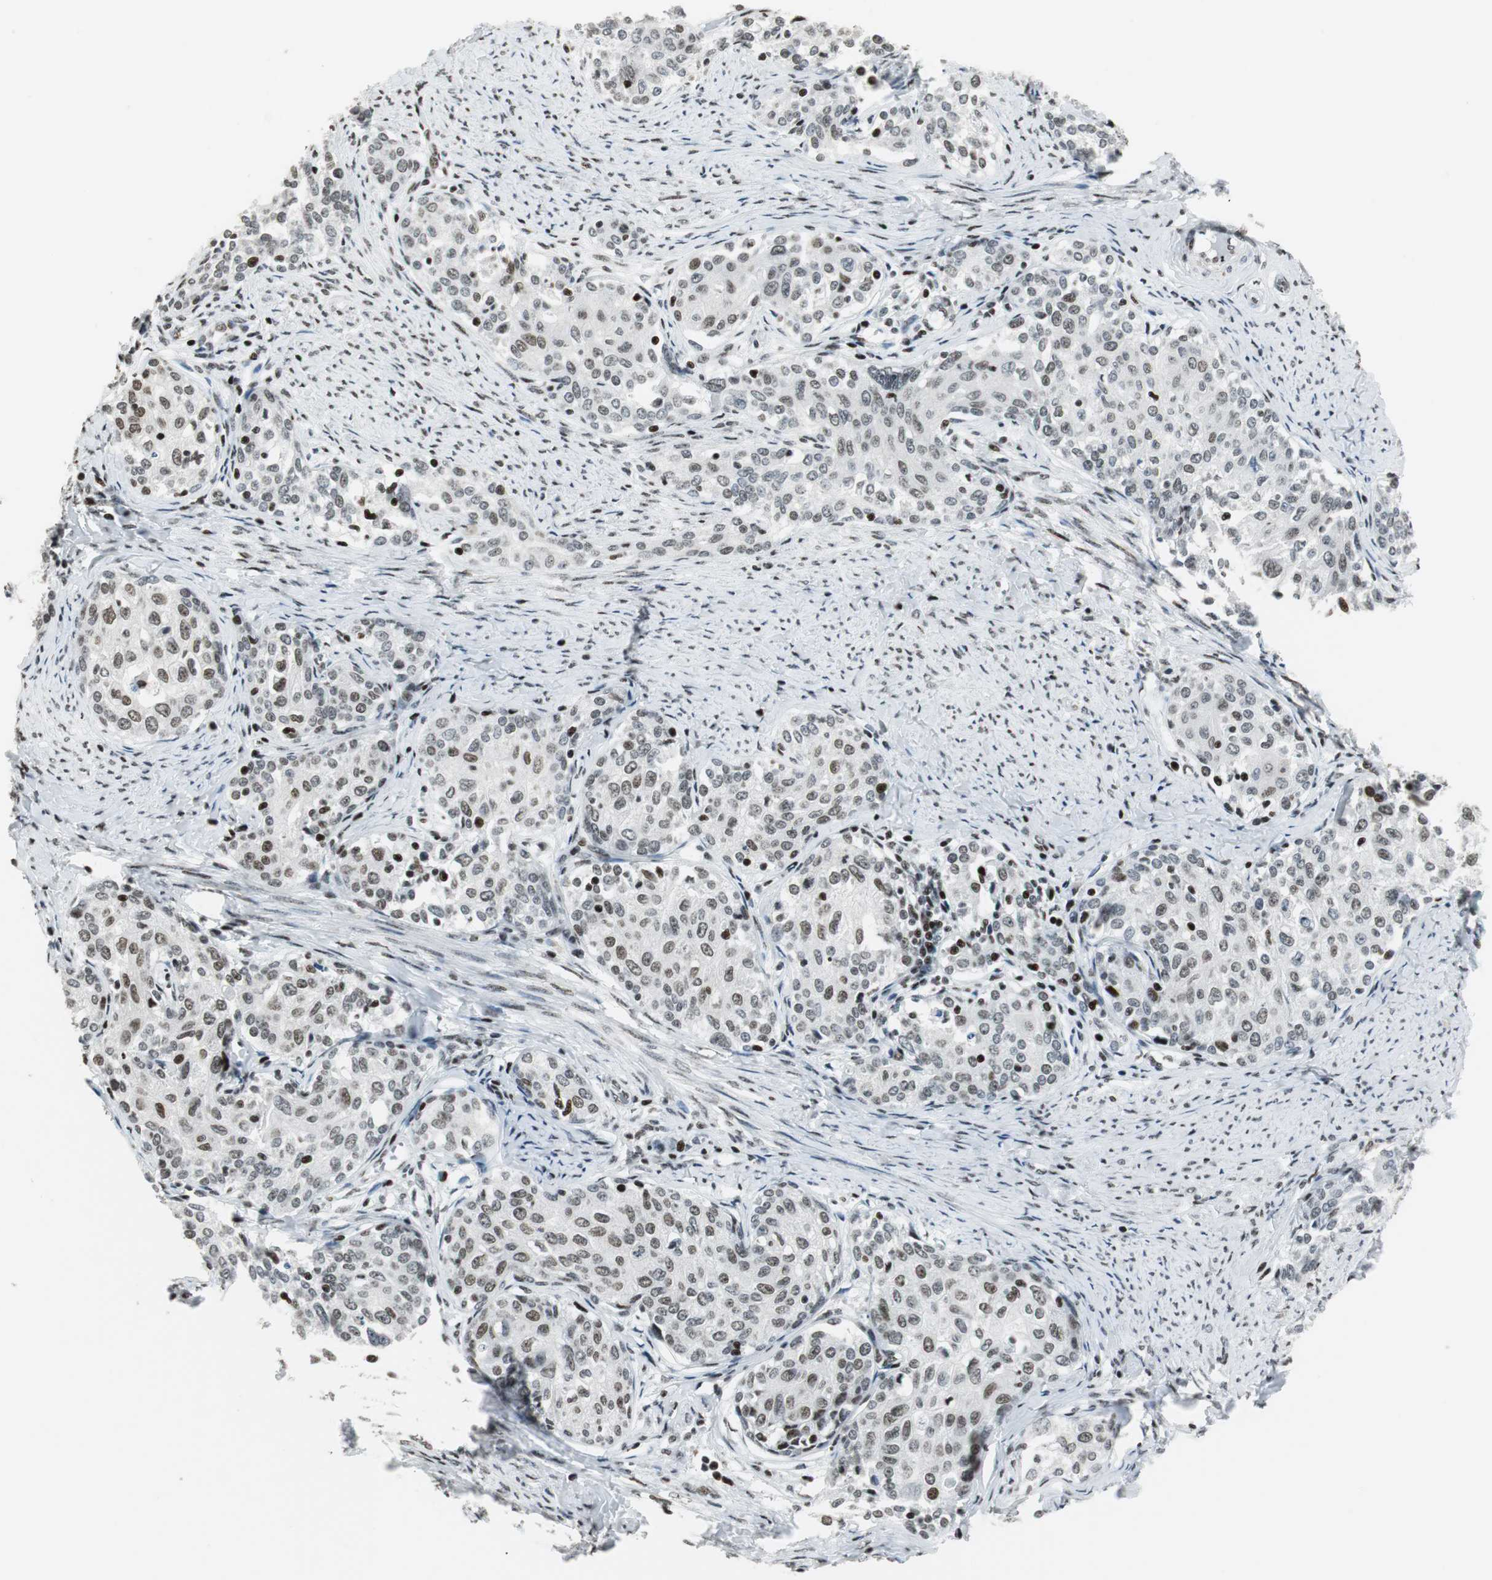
{"staining": {"intensity": "weak", "quantity": "25%-75%", "location": "nuclear"}, "tissue": "cervical cancer", "cell_type": "Tumor cells", "image_type": "cancer", "snomed": [{"axis": "morphology", "description": "Squamous cell carcinoma, NOS"}, {"axis": "morphology", "description": "Adenocarcinoma, NOS"}, {"axis": "topography", "description": "Cervix"}], "caption": "Adenocarcinoma (cervical) stained for a protein reveals weak nuclear positivity in tumor cells. Ihc stains the protein in brown and the nuclei are stained blue.", "gene": "RBBP4", "patient": {"sex": "female", "age": 52}}